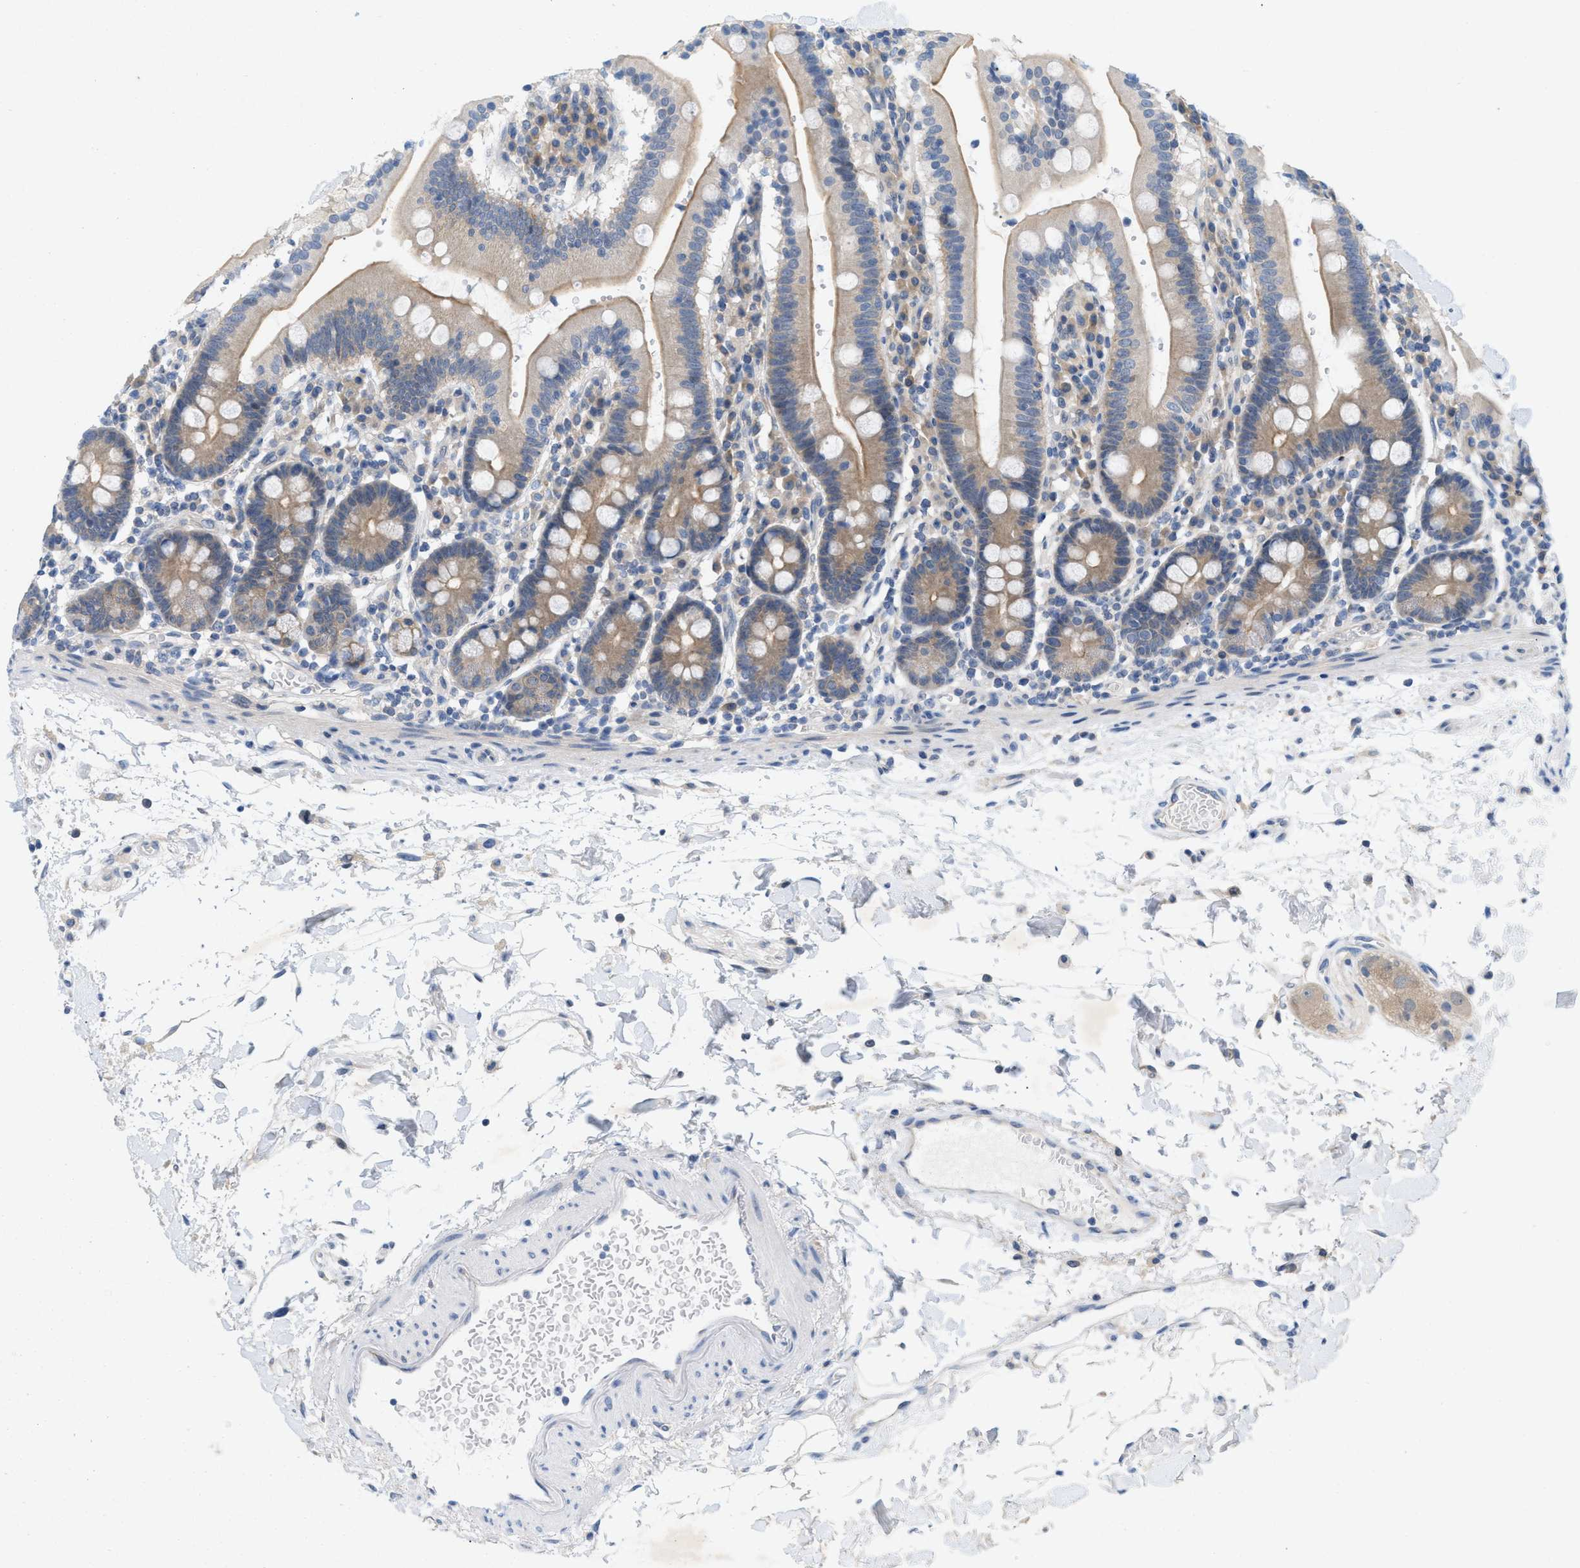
{"staining": {"intensity": "weak", "quantity": ">75%", "location": "cytoplasmic/membranous"}, "tissue": "duodenum", "cell_type": "Glandular cells", "image_type": "normal", "snomed": [{"axis": "morphology", "description": "Normal tissue, NOS"}, {"axis": "topography", "description": "Small intestine, NOS"}], "caption": "Protein staining shows weak cytoplasmic/membranous expression in about >75% of glandular cells in benign duodenum.", "gene": "WIPI2", "patient": {"sex": "female", "age": 71}}